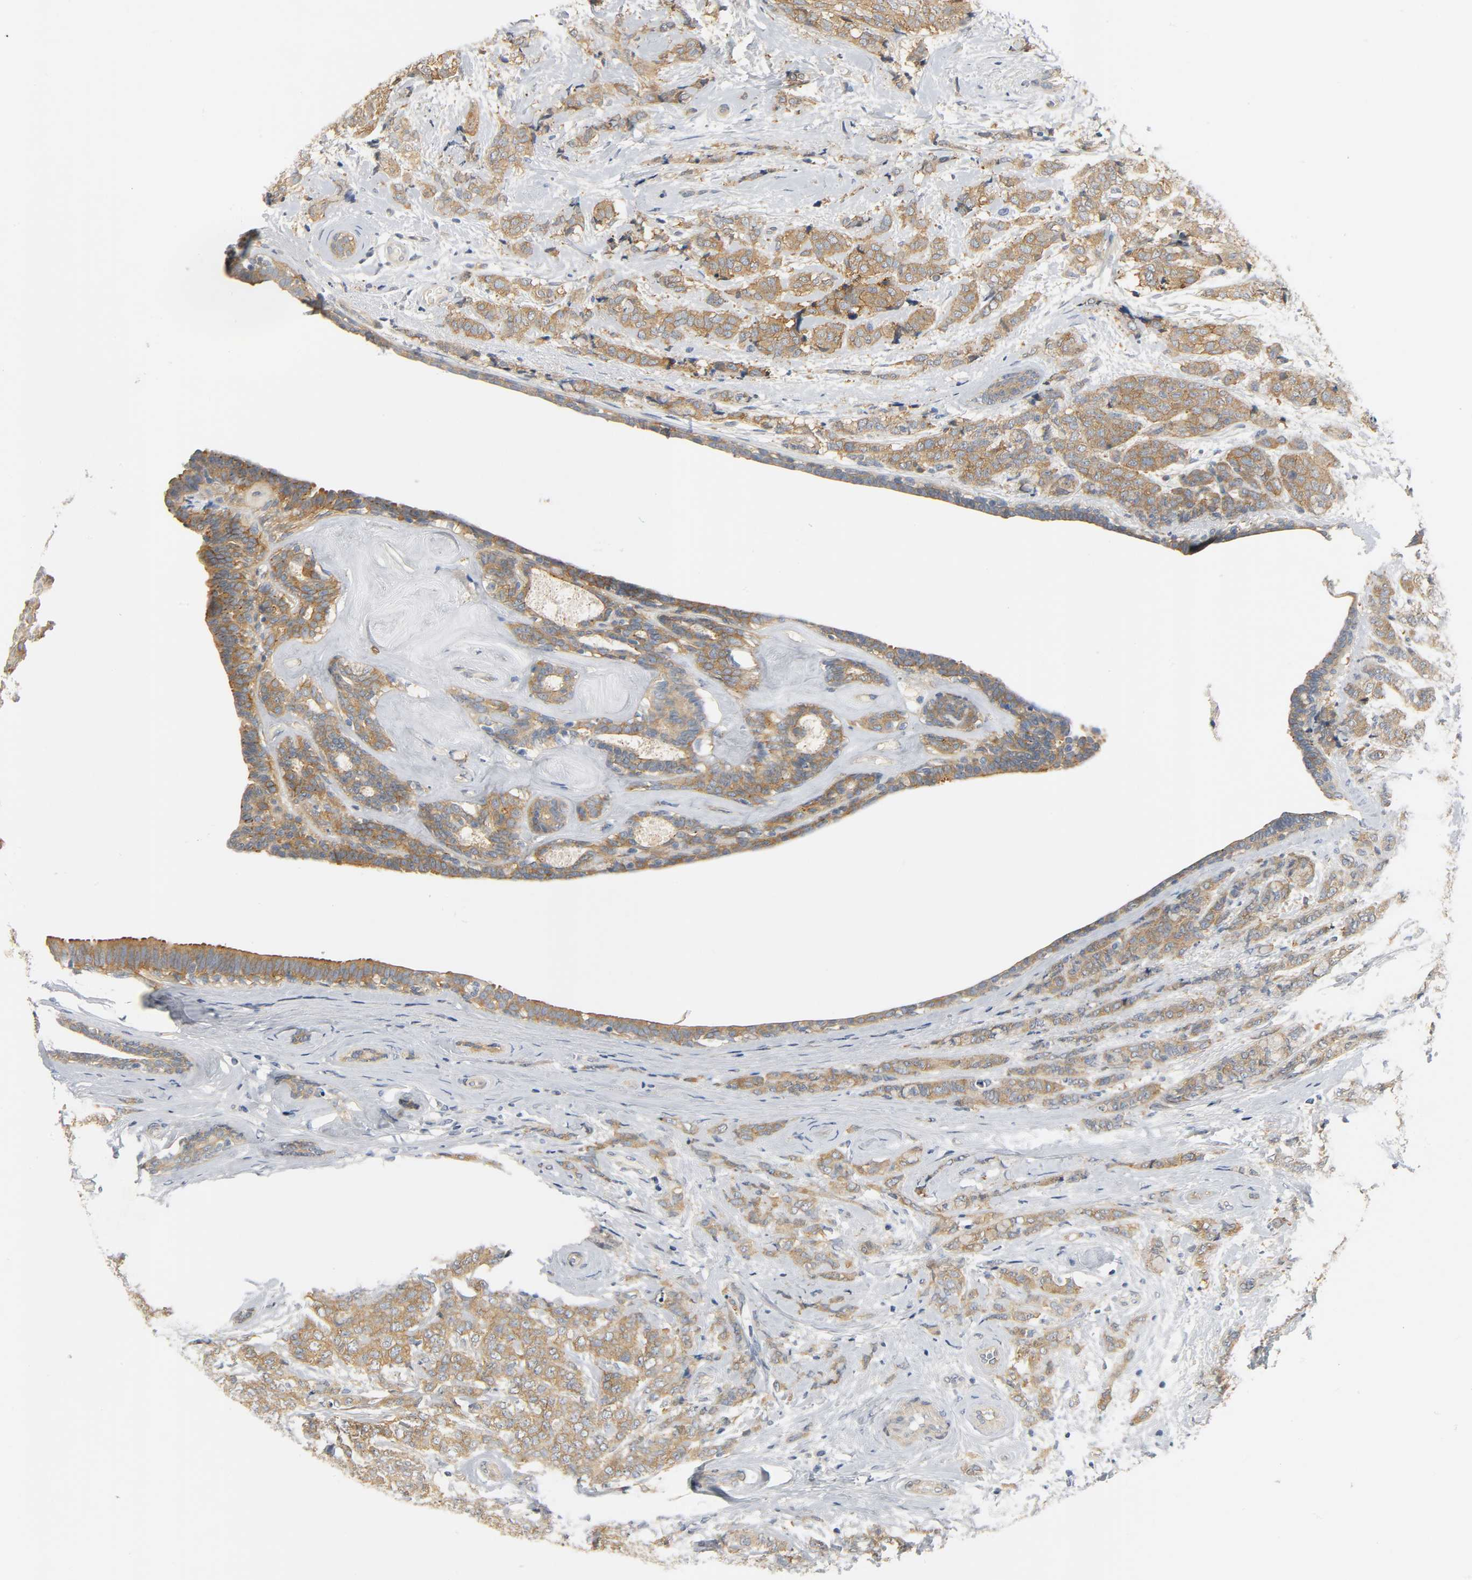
{"staining": {"intensity": "strong", "quantity": ">75%", "location": "cytoplasmic/membranous"}, "tissue": "breast cancer", "cell_type": "Tumor cells", "image_type": "cancer", "snomed": [{"axis": "morphology", "description": "Lobular carcinoma"}, {"axis": "topography", "description": "Breast"}], "caption": "Protein expression analysis of lobular carcinoma (breast) demonstrates strong cytoplasmic/membranous expression in approximately >75% of tumor cells.", "gene": "ARPC1A", "patient": {"sex": "female", "age": 60}}